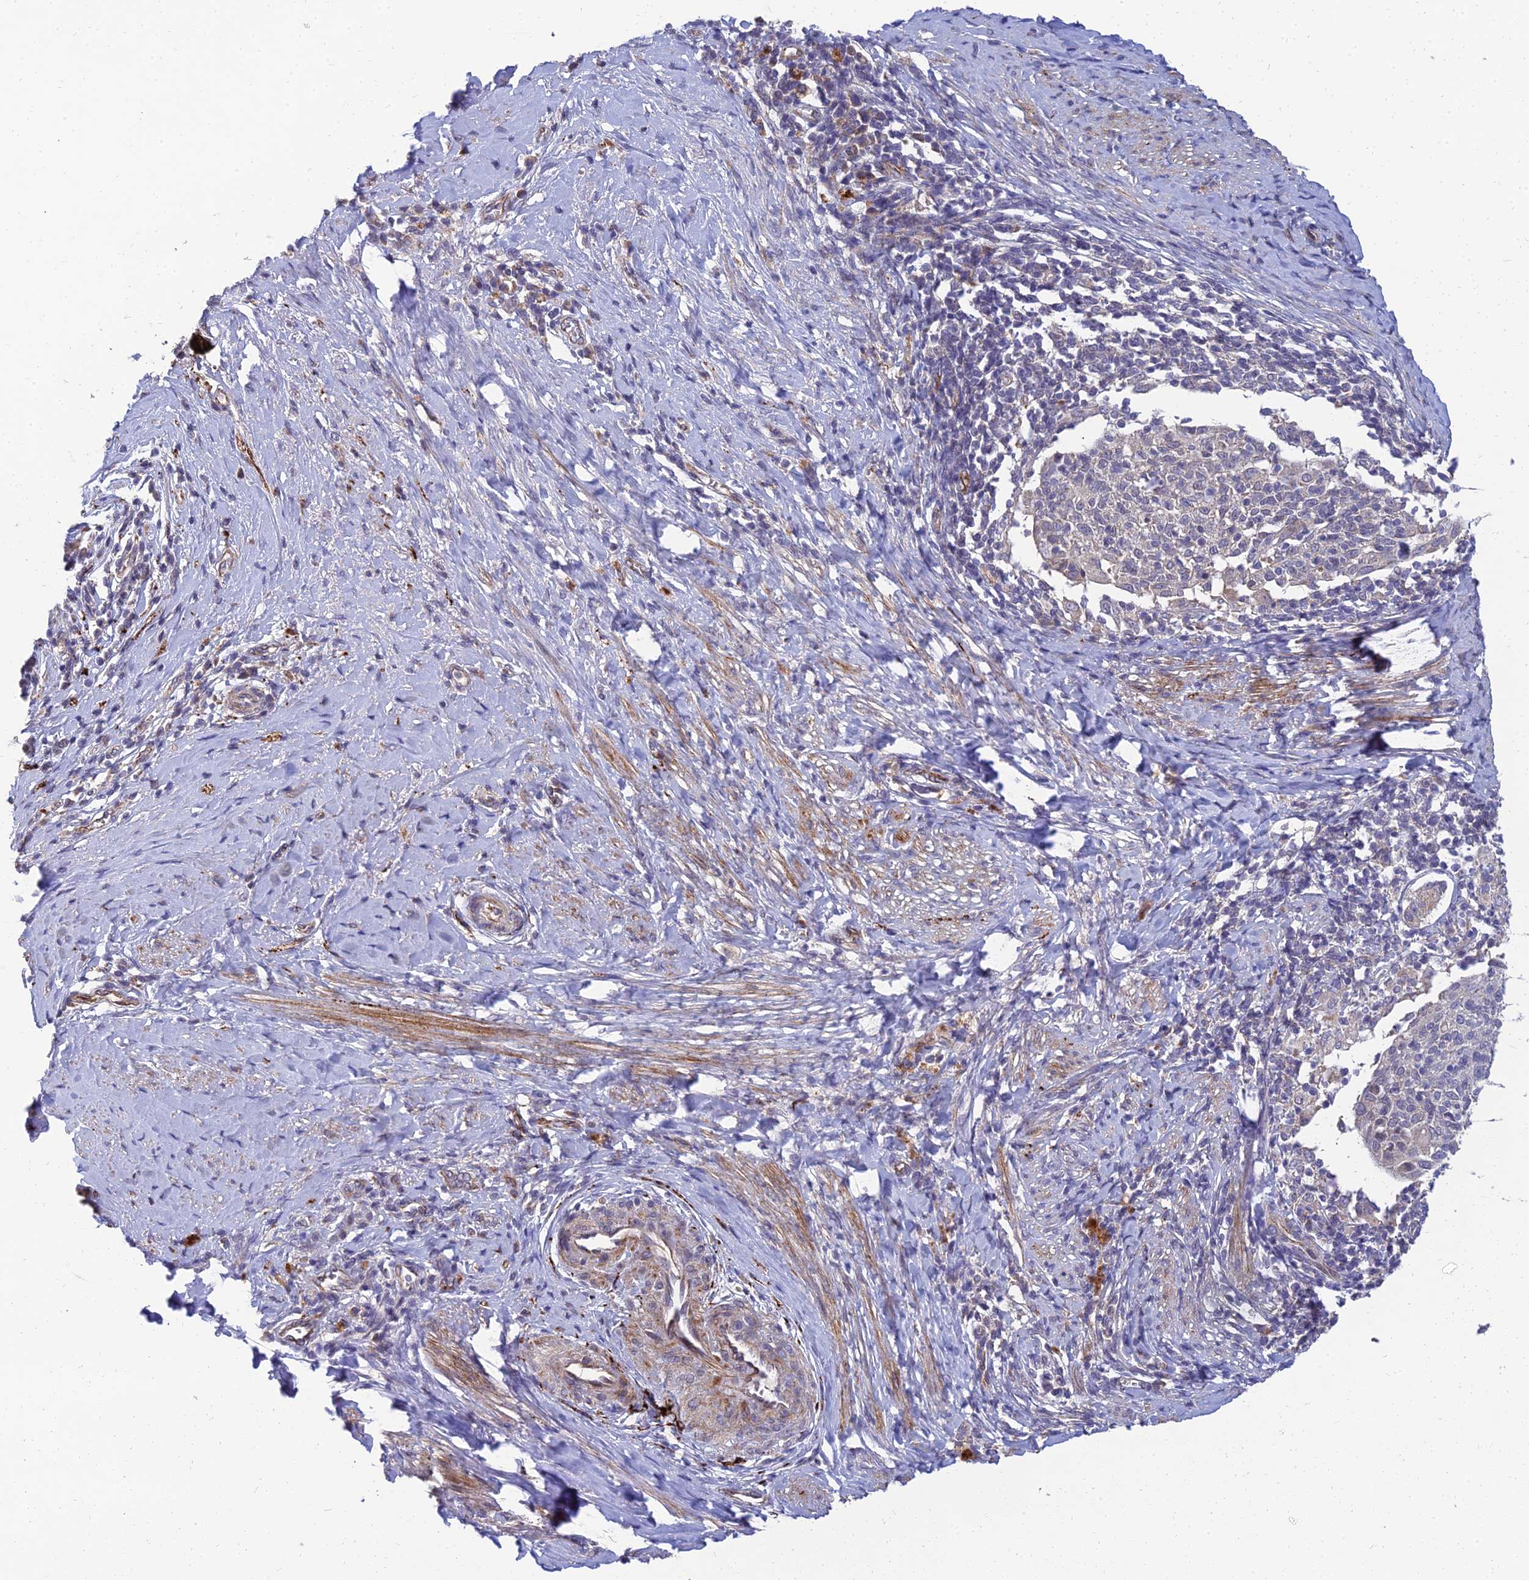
{"staining": {"intensity": "negative", "quantity": "none", "location": "none"}, "tissue": "cervical cancer", "cell_type": "Tumor cells", "image_type": "cancer", "snomed": [{"axis": "morphology", "description": "Squamous cell carcinoma, NOS"}, {"axis": "topography", "description": "Cervix"}], "caption": "This is an immunohistochemistry image of cervical cancer (squamous cell carcinoma). There is no expression in tumor cells.", "gene": "NPY", "patient": {"sex": "female", "age": 52}}